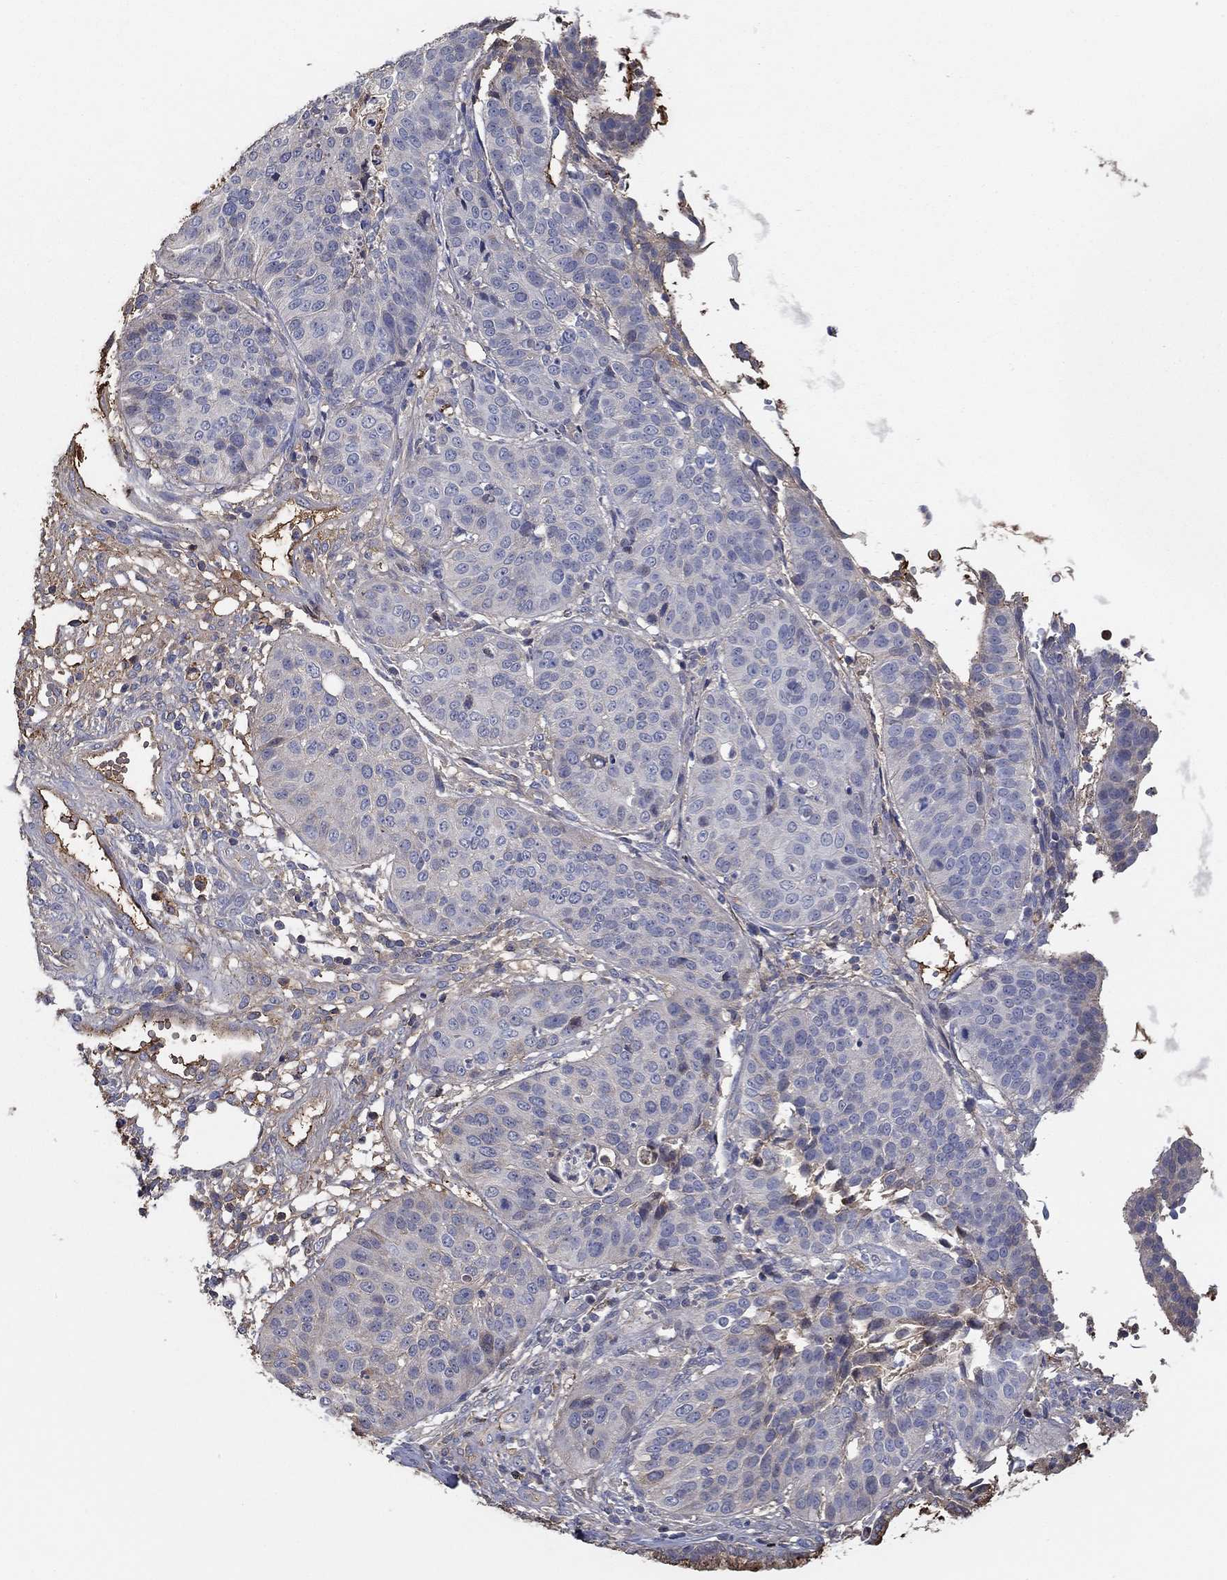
{"staining": {"intensity": "negative", "quantity": "none", "location": "none"}, "tissue": "cervical cancer", "cell_type": "Tumor cells", "image_type": "cancer", "snomed": [{"axis": "morphology", "description": "Normal tissue, NOS"}, {"axis": "morphology", "description": "Squamous cell carcinoma, NOS"}, {"axis": "topography", "description": "Cervix"}], "caption": "This is an IHC histopathology image of human squamous cell carcinoma (cervical). There is no positivity in tumor cells.", "gene": "IL10", "patient": {"sex": "female", "age": 39}}